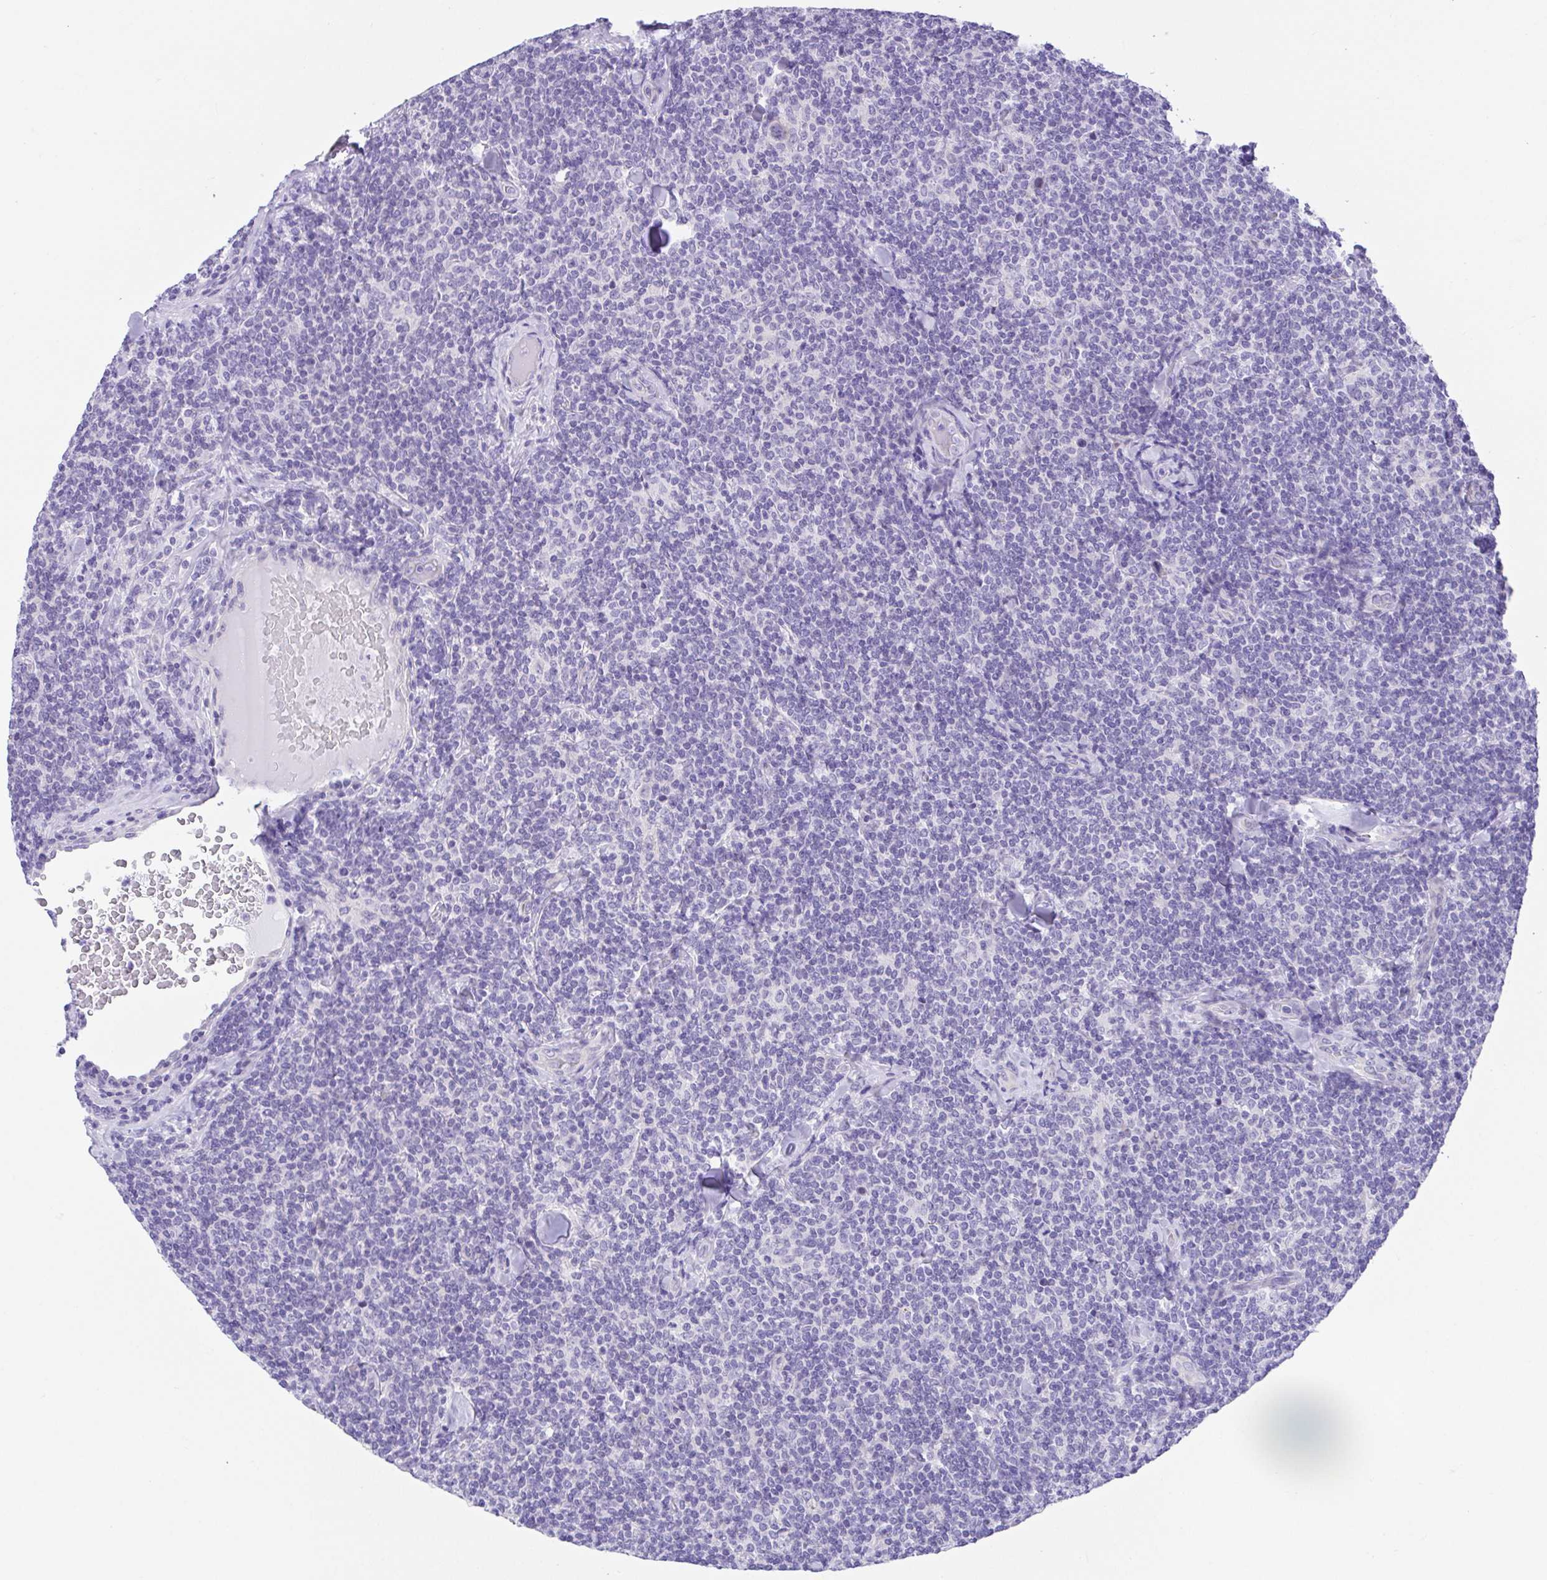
{"staining": {"intensity": "negative", "quantity": "none", "location": "none"}, "tissue": "lymphoma", "cell_type": "Tumor cells", "image_type": "cancer", "snomed": [{"axis": "morphology", "description": "Malignant lymphoma, non-Hodgkin's type, Low grade"}, {"axis": "topography", "description": "Lymph node"}], "caption": "High magnification brightfield microscopy of lymphoma stained with DAB (3,3'-diaminobenzidine) (brown) and counterstained with hematoxylin (blue): tumor cells show no significant positivity.", "gene": "LUZP4", "patient": {"sex": "female", "age": 56}}